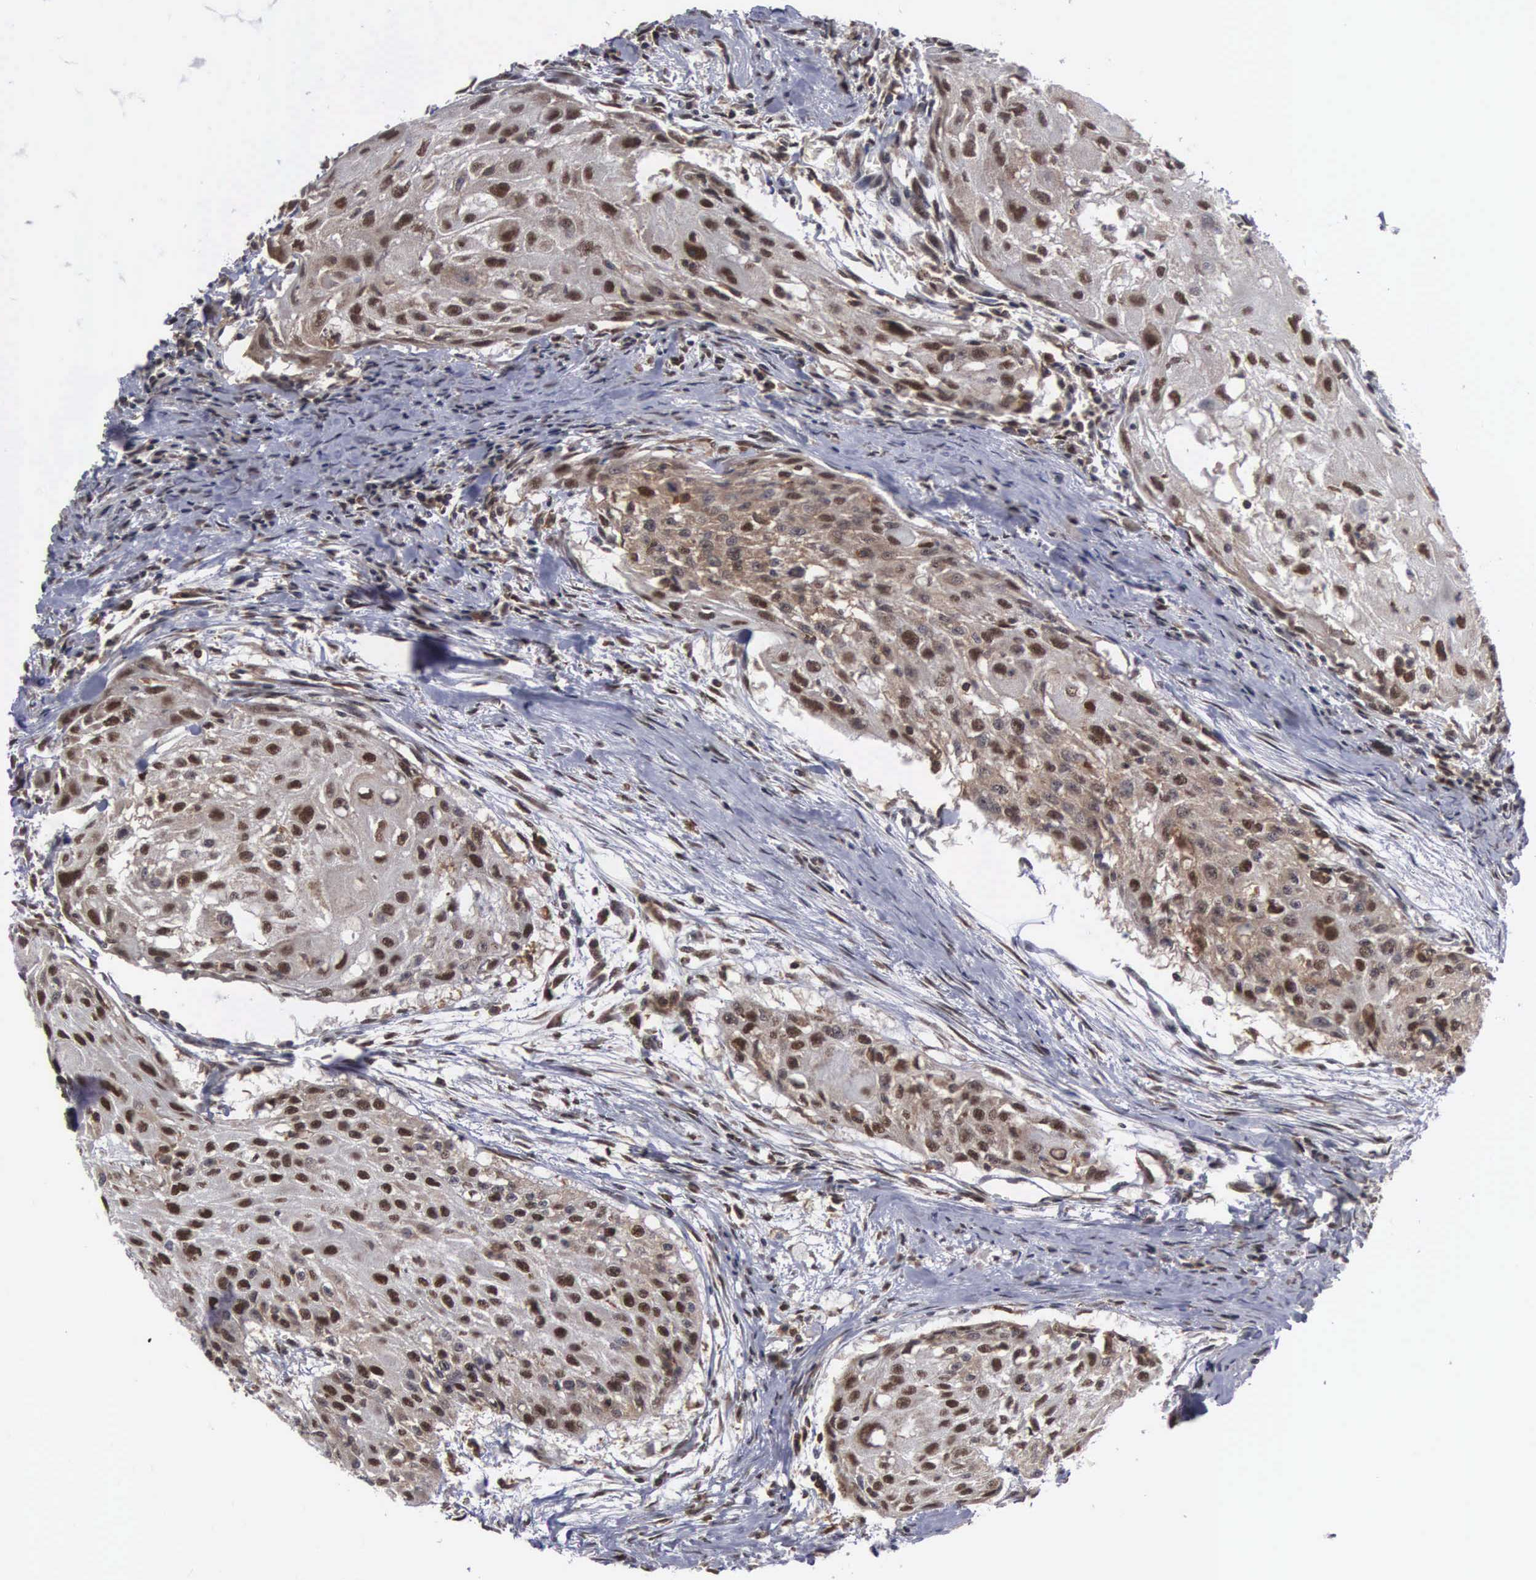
{"staining": {"intensity": "strong", "quantity": ">75%", "location": "nuclear"}, "tissue": "head and neck cancer", "cell_type": "Tumor cells", "image_type": "cancer", "snomed": [{"axis": "morphology", "description": "Squamous cell carcinoma, NOS"}, {"axis": "topography", "description": "Head-Neck"}], "caption": "DAB immunohistochemical staining of head and neck cancer (squamous cell carcinoma) reveals strong nuclear protein expression in about >75% of tumor cells.", "gene": "TRMT5", "patient": {"sex": "male", "age": 64}}